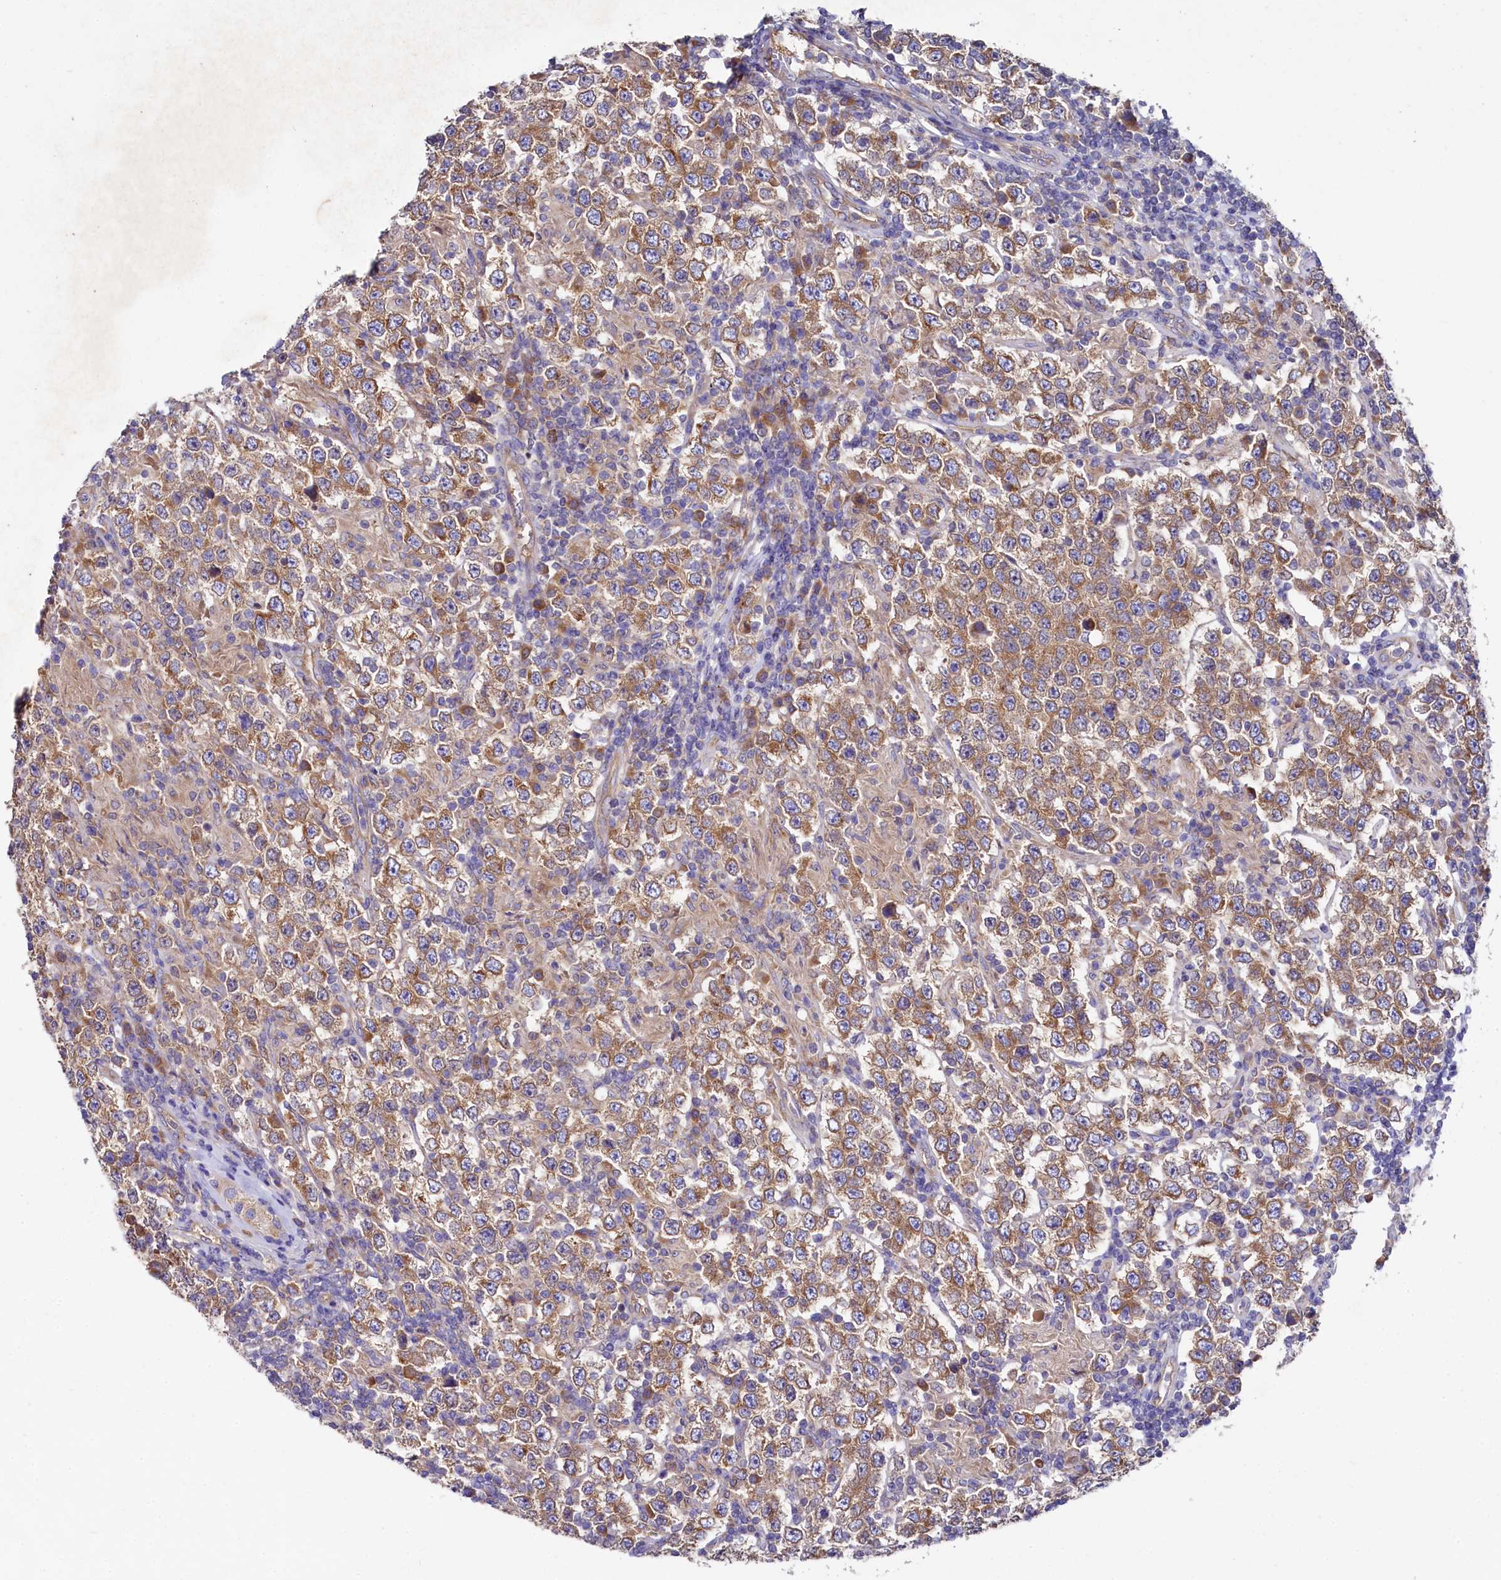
{"staining": {"intensity": "moderate", "quantity": ">75%", "location": "cytoplasmic/membranous"}, "tissue": "testis cancer", "cell_type": "Tumor cells", "image_type": "cancer", "snomed": [{"axis": "morphology", "description": "Normal tissue, NOS"}, {"axis": "morphology", "description": "Urothelial carcinoma, High grade"}, {"axis": "morphology", "description": "Seminoma, NOS"}, {"axis": "morphology", "description": "Carcinoma, Embryonal, NOS"}, {"axis": "topography", "description": "Urinary bladder"}, {"axis": "topography", "description": "Testis"}], "caption": "About >75% of tumor cells in human testis cancer demonstrate moderate cytoplasmic/membranous protein staining as visualized by brown immunohistochemical staining.", "gene": "QARS1", "patient": {"sex": "male", "age": 41}}